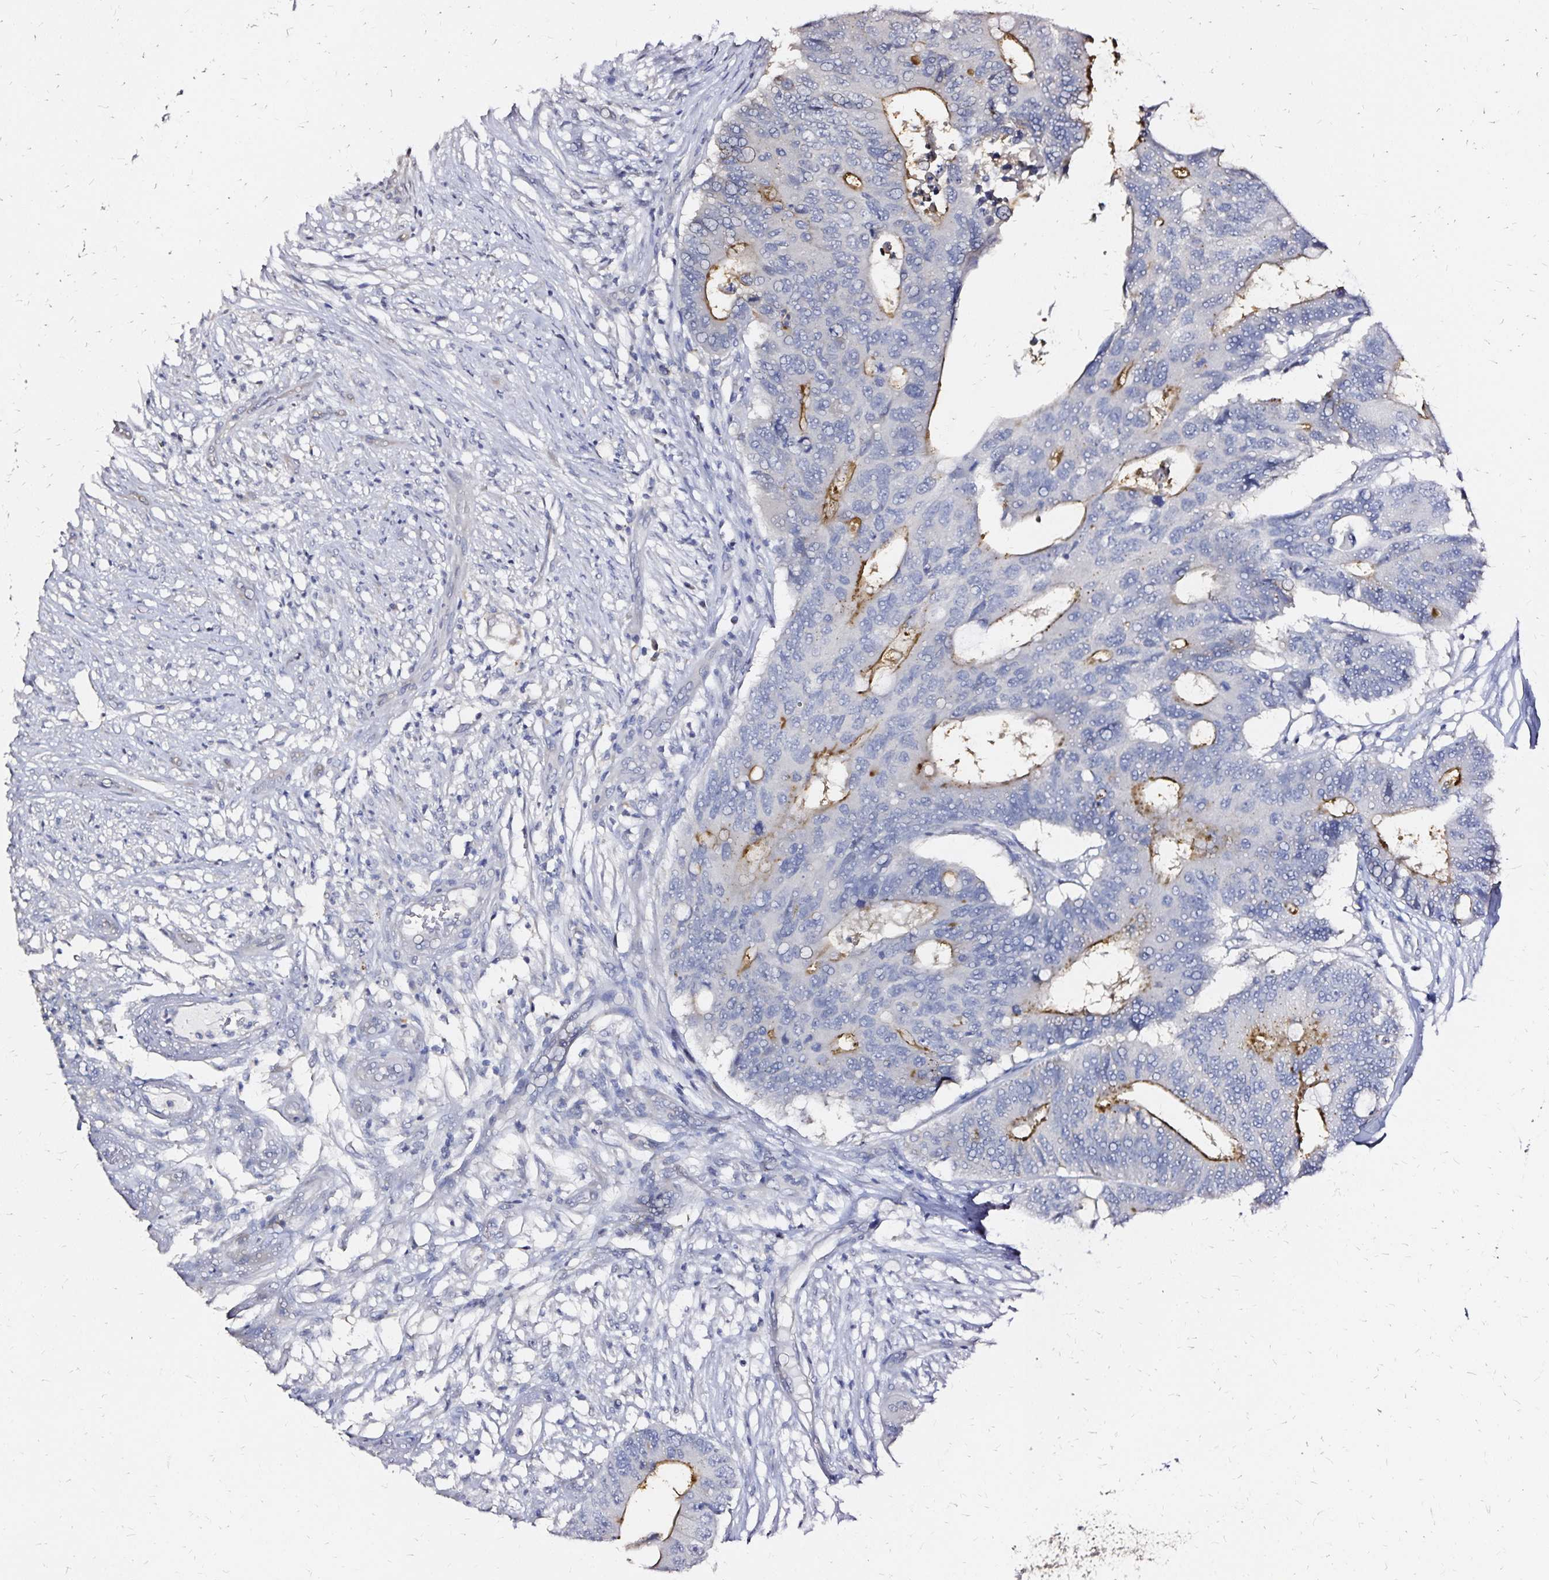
{"staining": {"intensity": "moderate", "quantity": "<25%", "location": "cytoplasmic/membranous"}, "tissue": "colorectal cancer", "cell_type": "Tumor cells", "image_type": "cancer", "snomed": [{"axis": "morphology", "description": "Adenocarcinoma, NOS"}, {"axis": "topography", "description": "Colon"}], "caption": "IHC of human colorectal adenocarcinoma displays low levels of moderate cytoplasmic/membranous staining in approximately <25% of tumor cells.", "gene": "SLC5A1", "patient": {"sex": "male", "age": 71}}